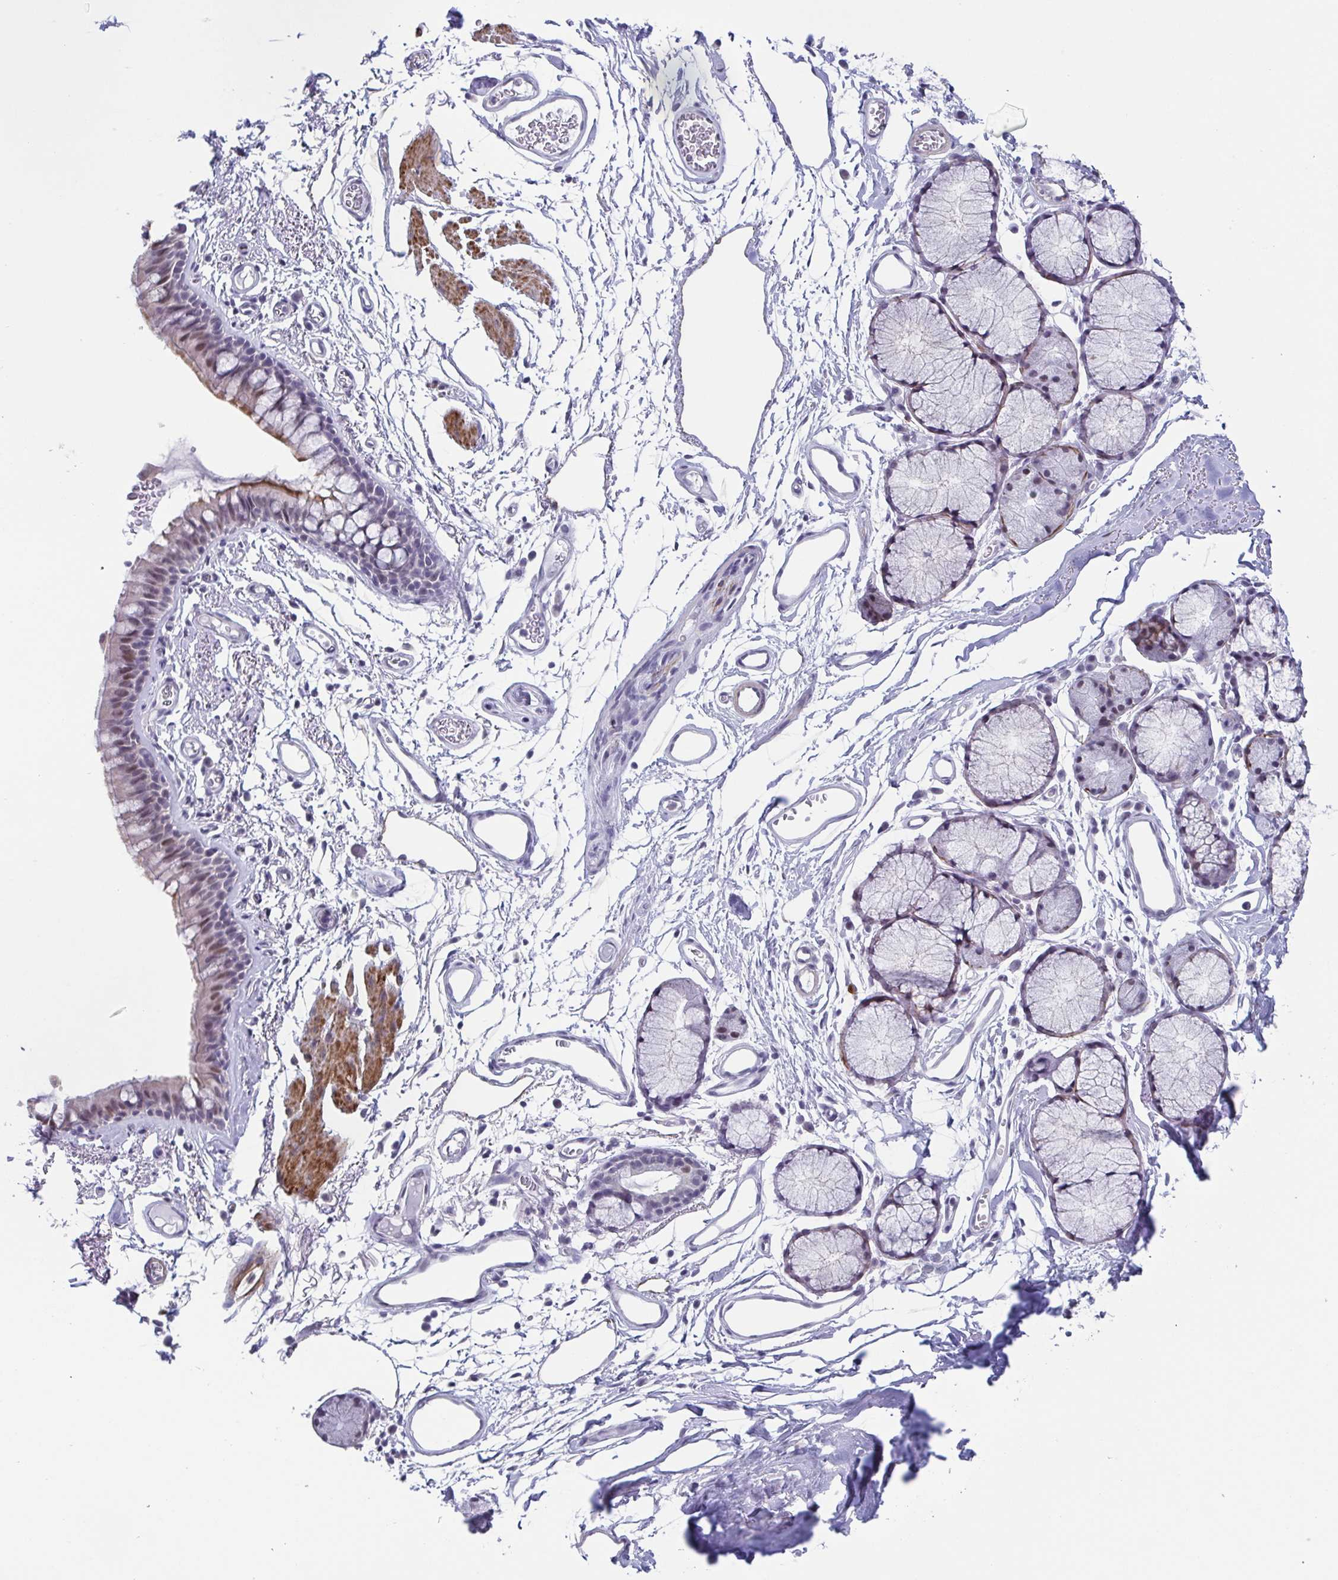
{"staining": {"intensity": "moderate", "quantity": "<25%", "location": "cytoplasmic/membranous,nuclear"}, "tissue": "bronchus", "cell_type": "Respiratory epithelial cells", "image_type": "normal", "snomed": [{"axis": "morphology", "description": "Normal tissue, NOS"}, {"axis": "topography", "description": "Cartilage tissue"}, {"axis": "topography", "description": "Bronchus"}], "caption": "This photomicrograph exhibits IHC staining of unremarkable bronchus, with low moderate cytoplasmic/membranous,nuclear expression in about <25% of respiratory epithelial cells.", "gene": "TMEM92", "patient": {"sex": "female", "age": 79}}